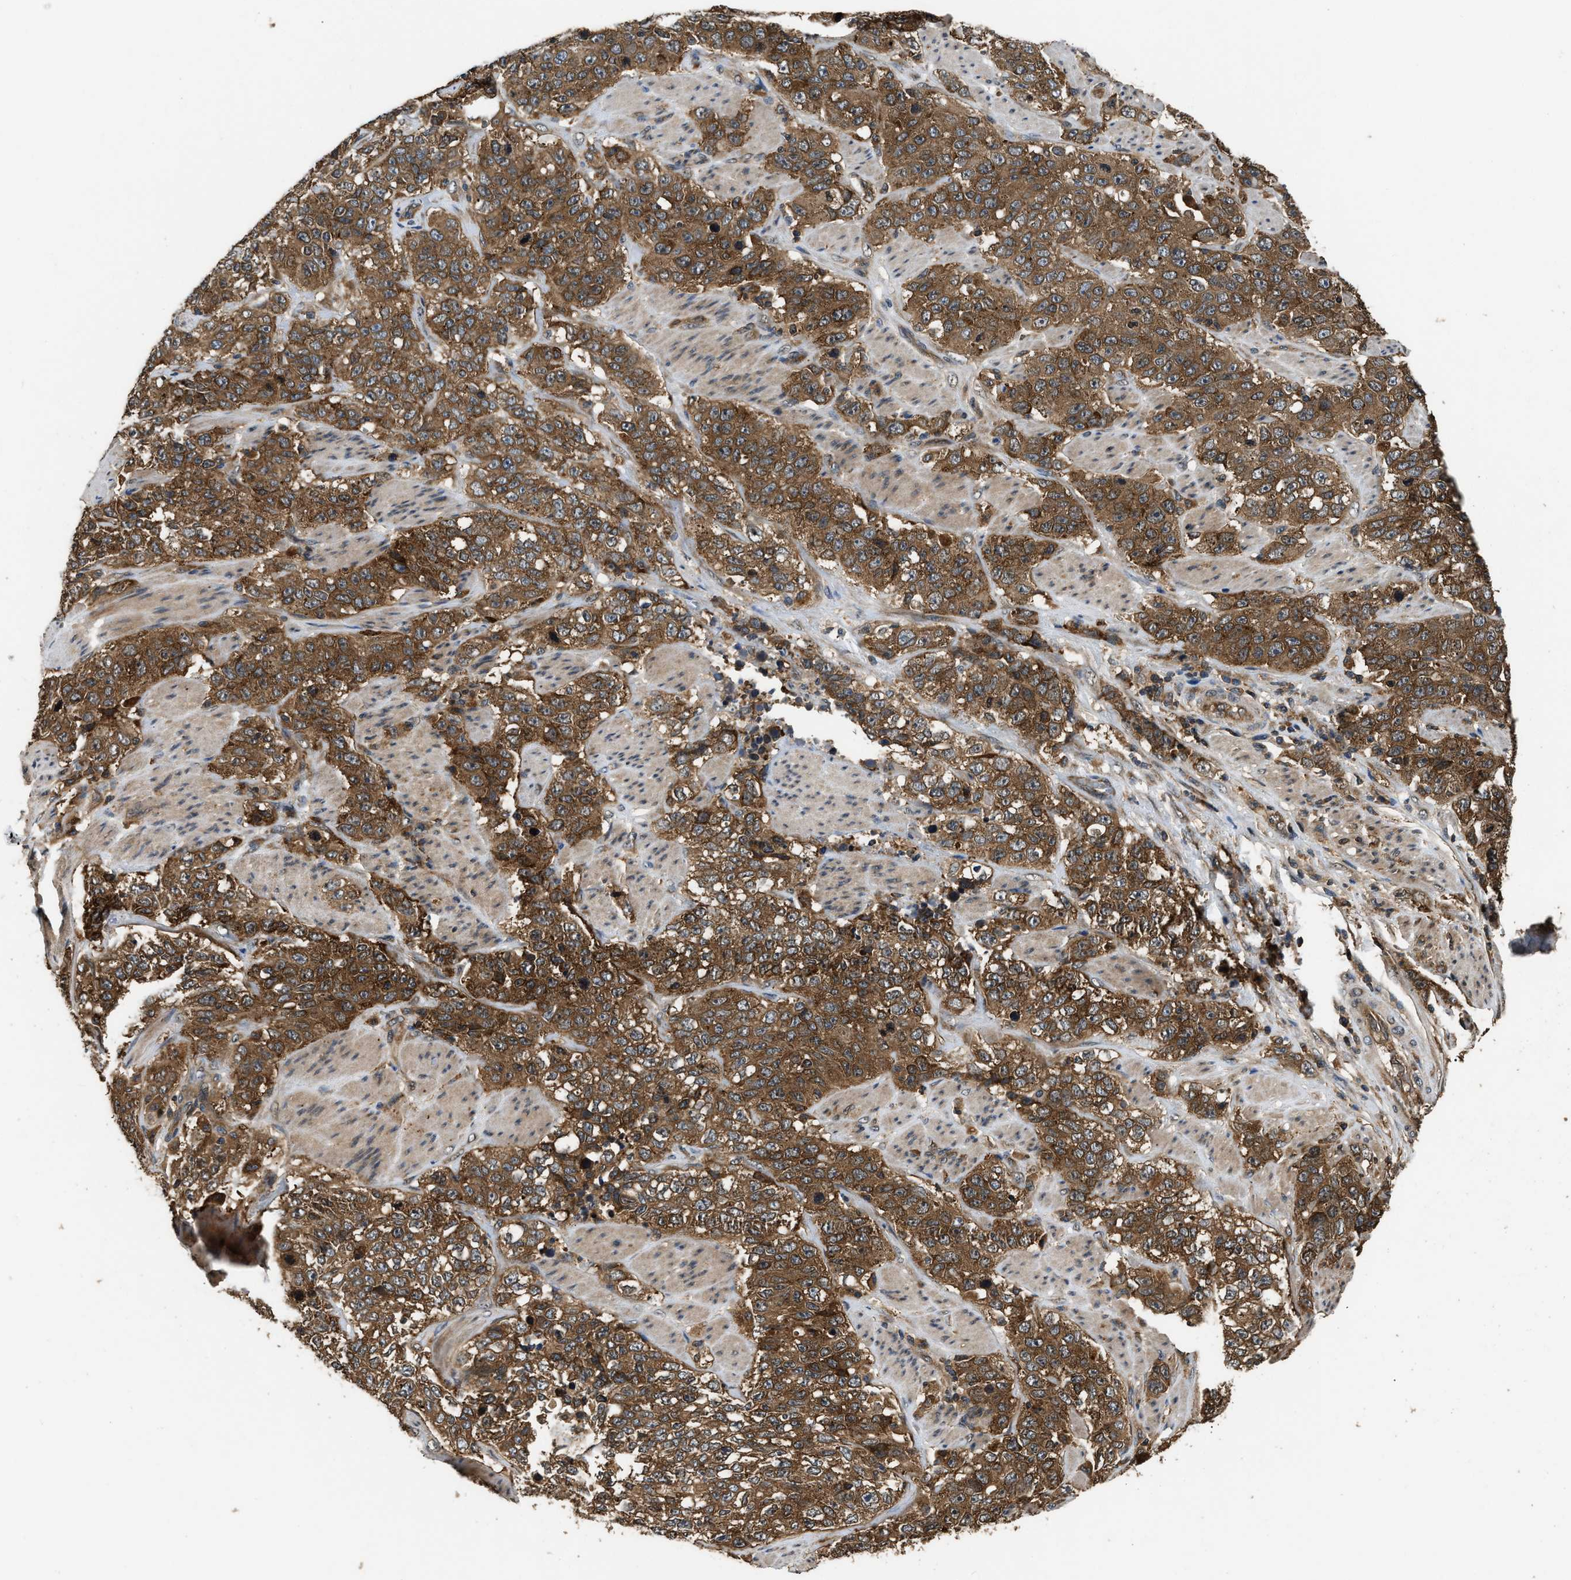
{"staining": {"intensity": "strong", "quantity": ">75%", "location": "cytoplasmic/membranous"}, "tissue": "stomach cancer", "cell_type": "Tumor cells", "image_type": "cancer", "snomed": [{"axis": "morphology", "description": "Adenocarcinoma, NOS"}, {"axis": "topography", "description": "Stomach"}], "caption": "Strong cytoplasmic/membranous protein staining is seen in about >75% of tumor cells in stomach adenocarcinoma.", "gene": "DNAJC2", "patient": {"sex": "male", "age": 48}}